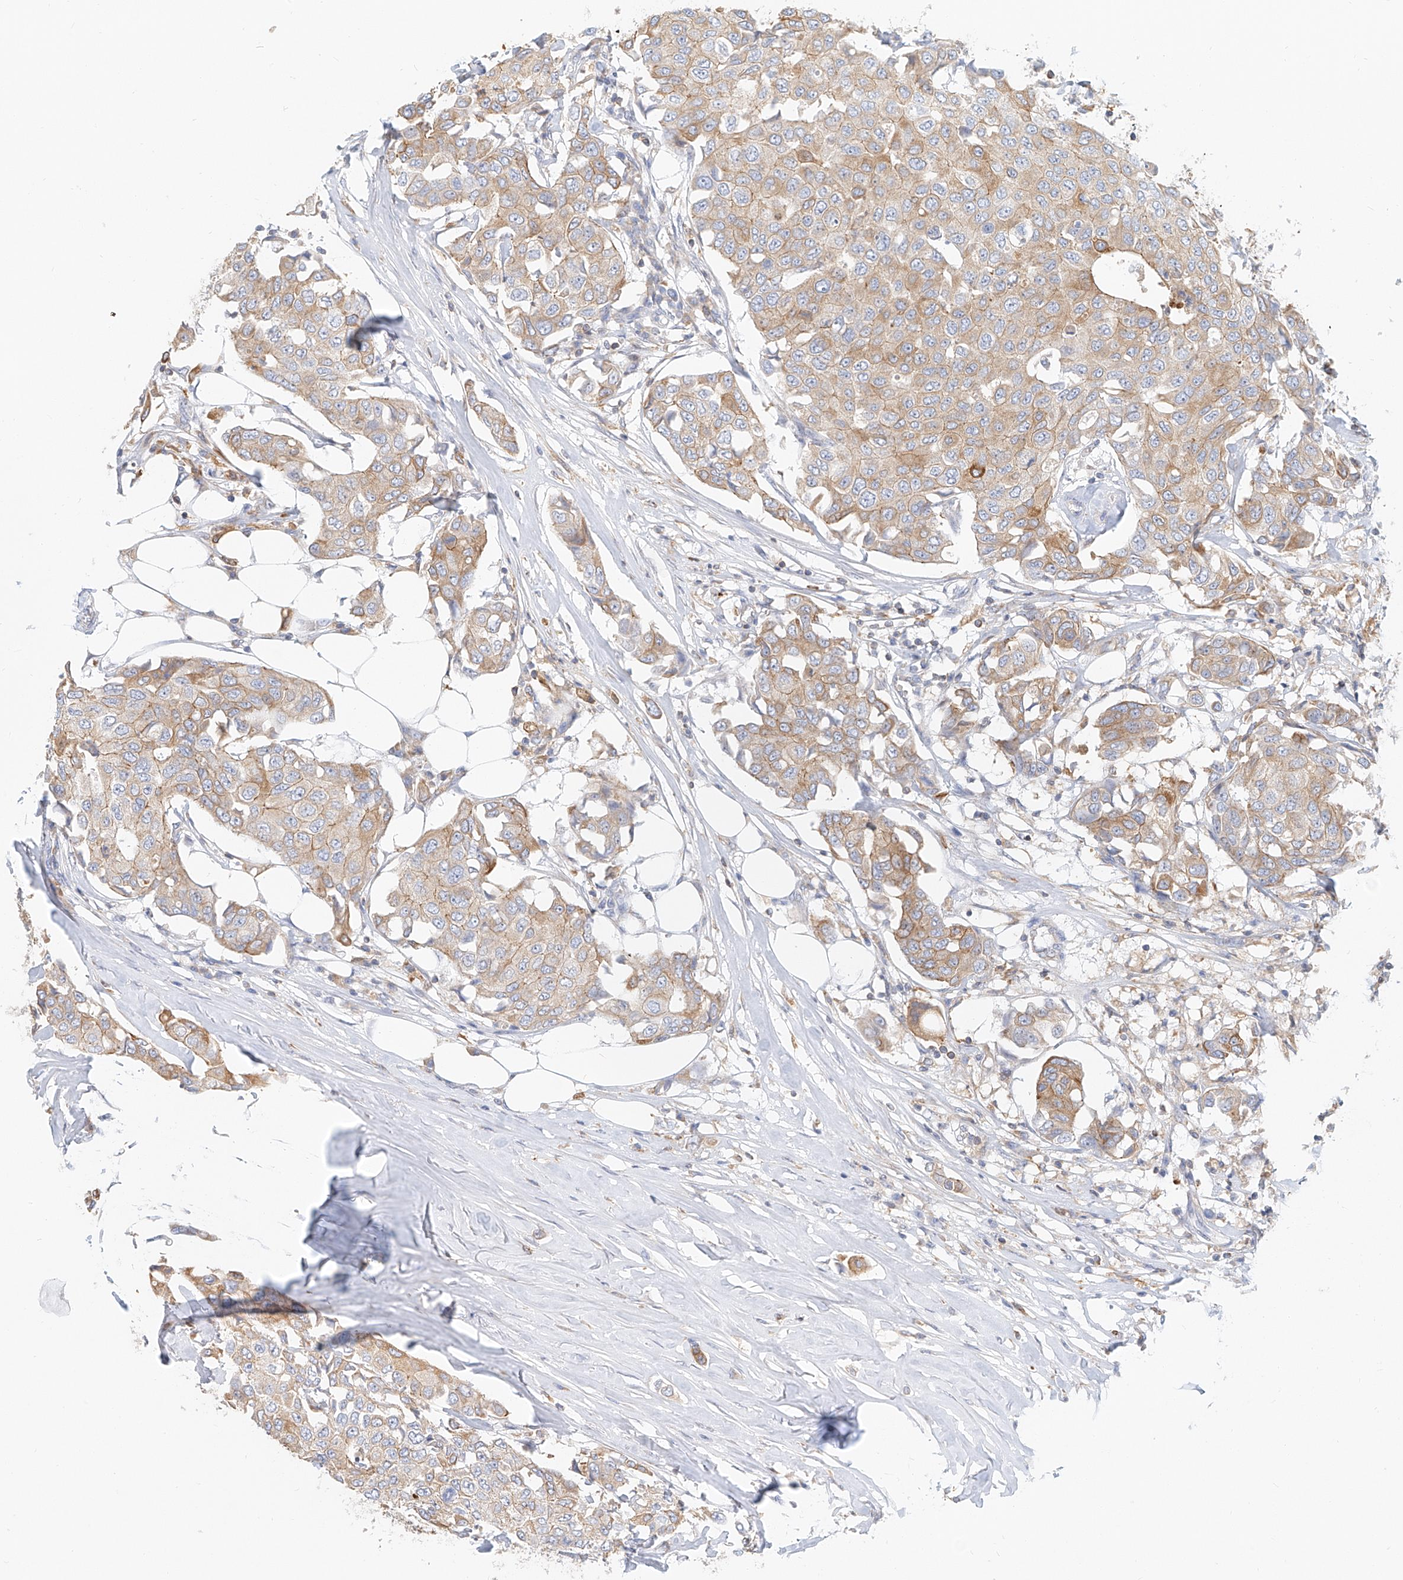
{"staining": {"intensity": "moderate", "quantity": "25%-75%", "location": "cytoplasmic/membranous"}, "tissue": "breast cancer", "cell_type": "Tumor cells", "image_type": "cancer", "snomed": [{"axis": "morphology", "description": "Duct carcinoma"}, {"axis": "topography", "description": "Breast"}], "caption": "Breast cancer (intraductal carcinoma) tissue reveals moderate cytoplasmic/membranous expression in approximately 25%-75% of tumor cells, visualized by immunohistochemistry. Nuclei are stained in blue.", "gene": "DHRS7", "patient": {"sex": "female", "age": 80}}